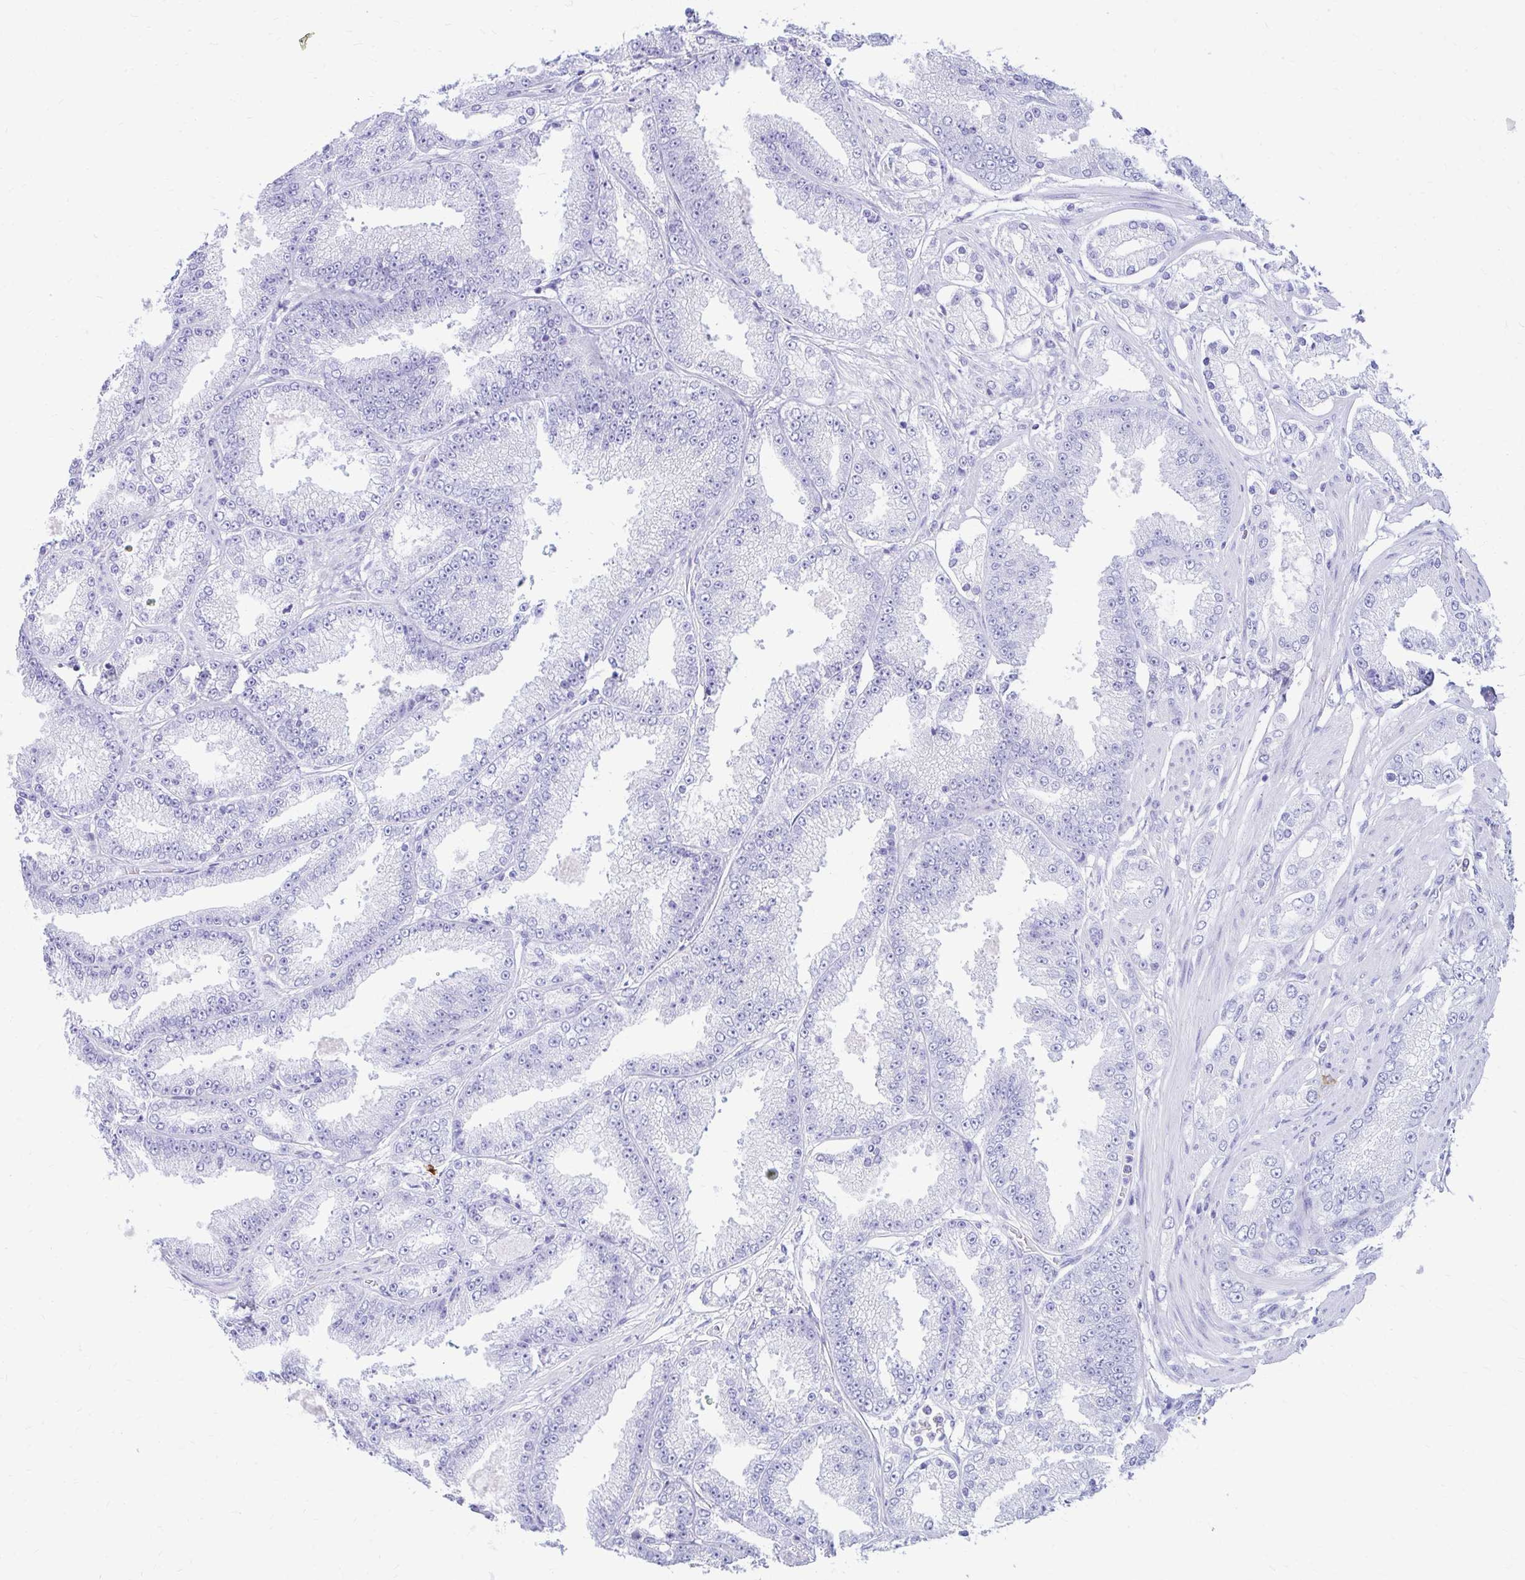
{"staining": {"intensity": "negative", "quantity": "none", "location": "none"}, "tissue": "prostate cancer", "cell_type": "Tumor cells", "image_type": "cancer", "snomed": [{"axis": "morphology", "description": "Adenocarcinoma, High grade"}, {"axis": "topography", "description": "Prostate"}], "caption": "There is no significant positivity in tumor cells of prostate cancer.", "gene": "NSG2", "patient": {"sex": "male", "age": 68}}